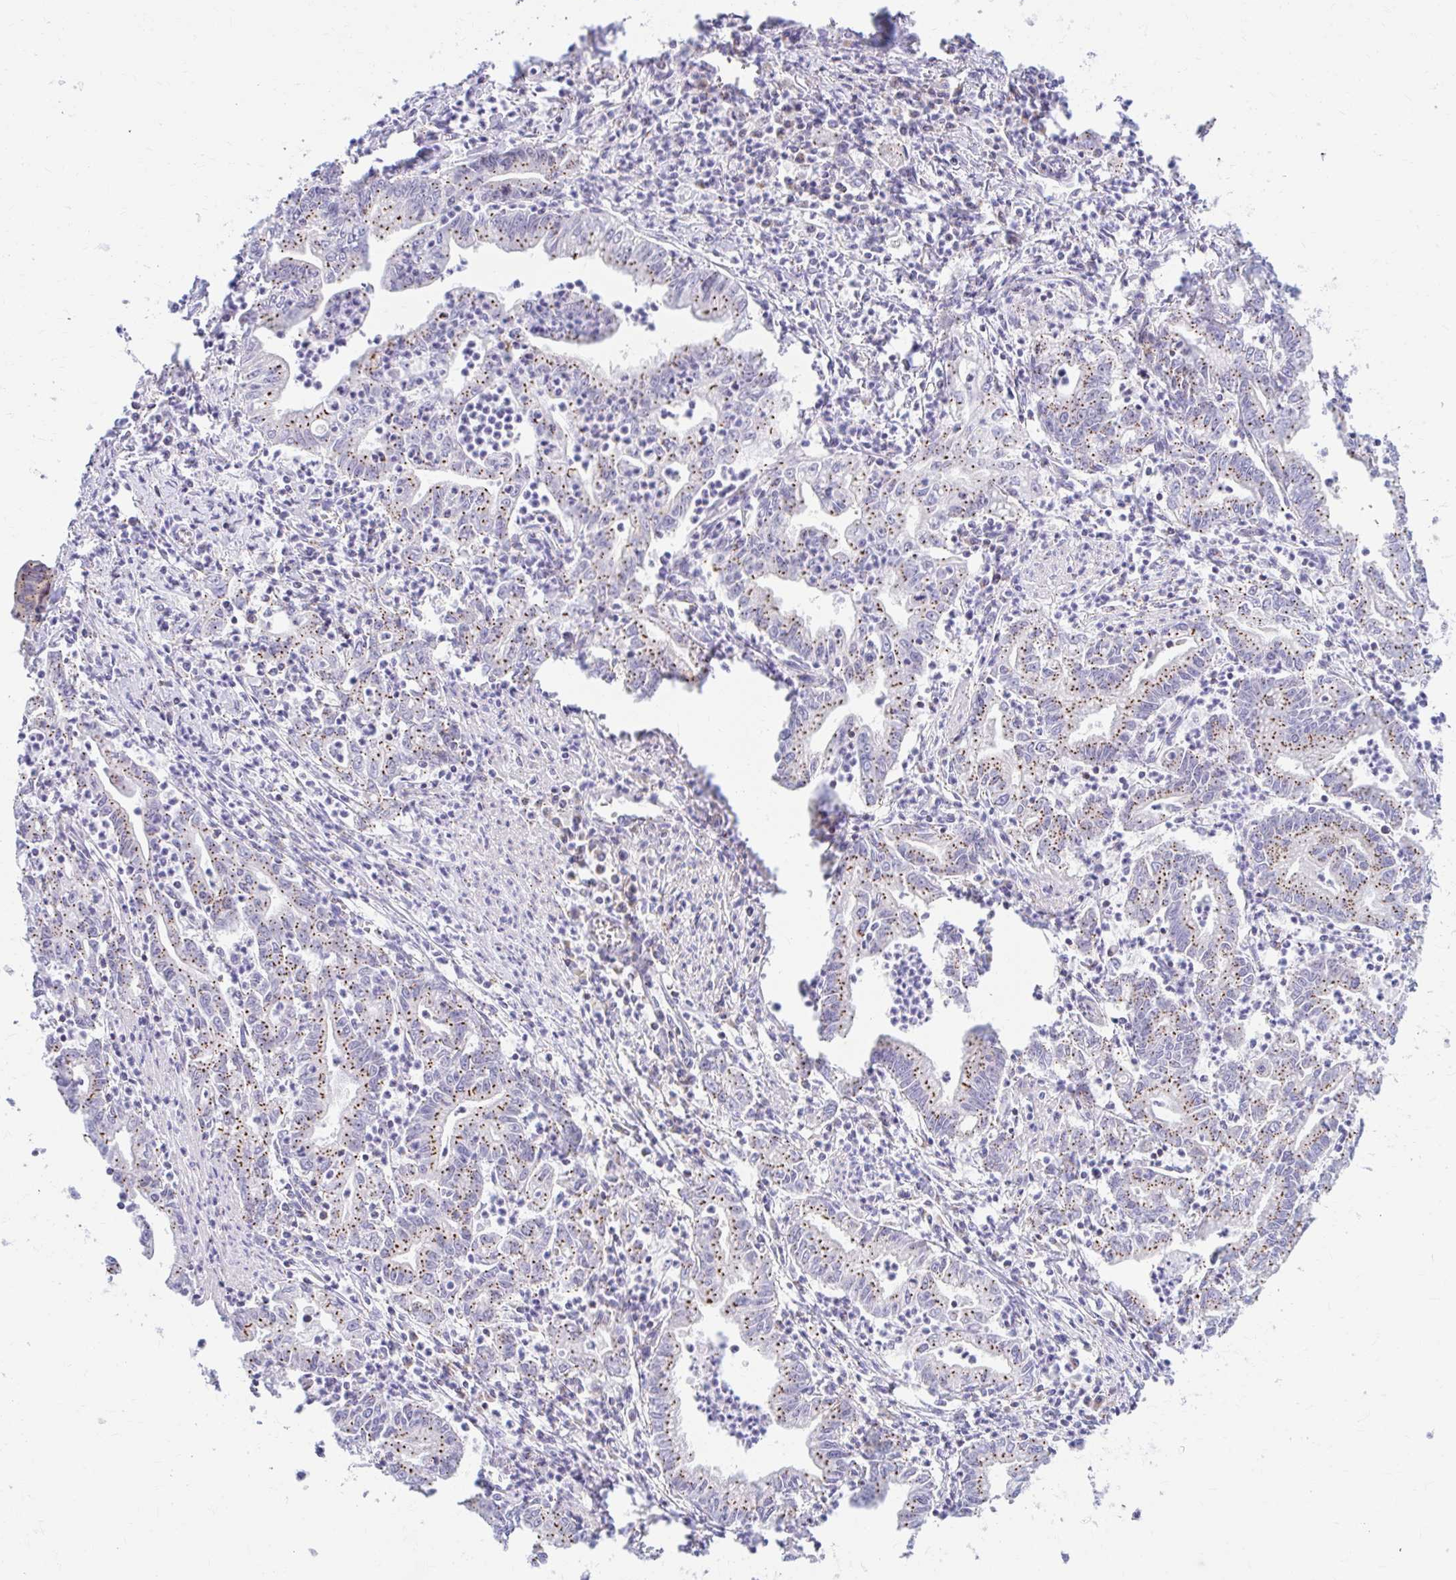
{"staining": {"intensity": "moderate", "quantity": ">75%", "location": "cytoplasmic/membranous"}, "tissue": "stomach cancer", "cell_type": "Tumor cells", "image_type": "cancer", "snomed": [{"axis": "morphology", "description": "Adenocarcinoma, NOS"}, {"axis": "topography", "description": "Stomach, upper"}], "caption": "This is an image of immunohistochemistry staining of adenocarcinoma (stomach), which shows moderate expression in the cytoplasmic/membranous of tumor cells.", "gene": "RADIL", "patient": {"sex": "female", "age": 79}}